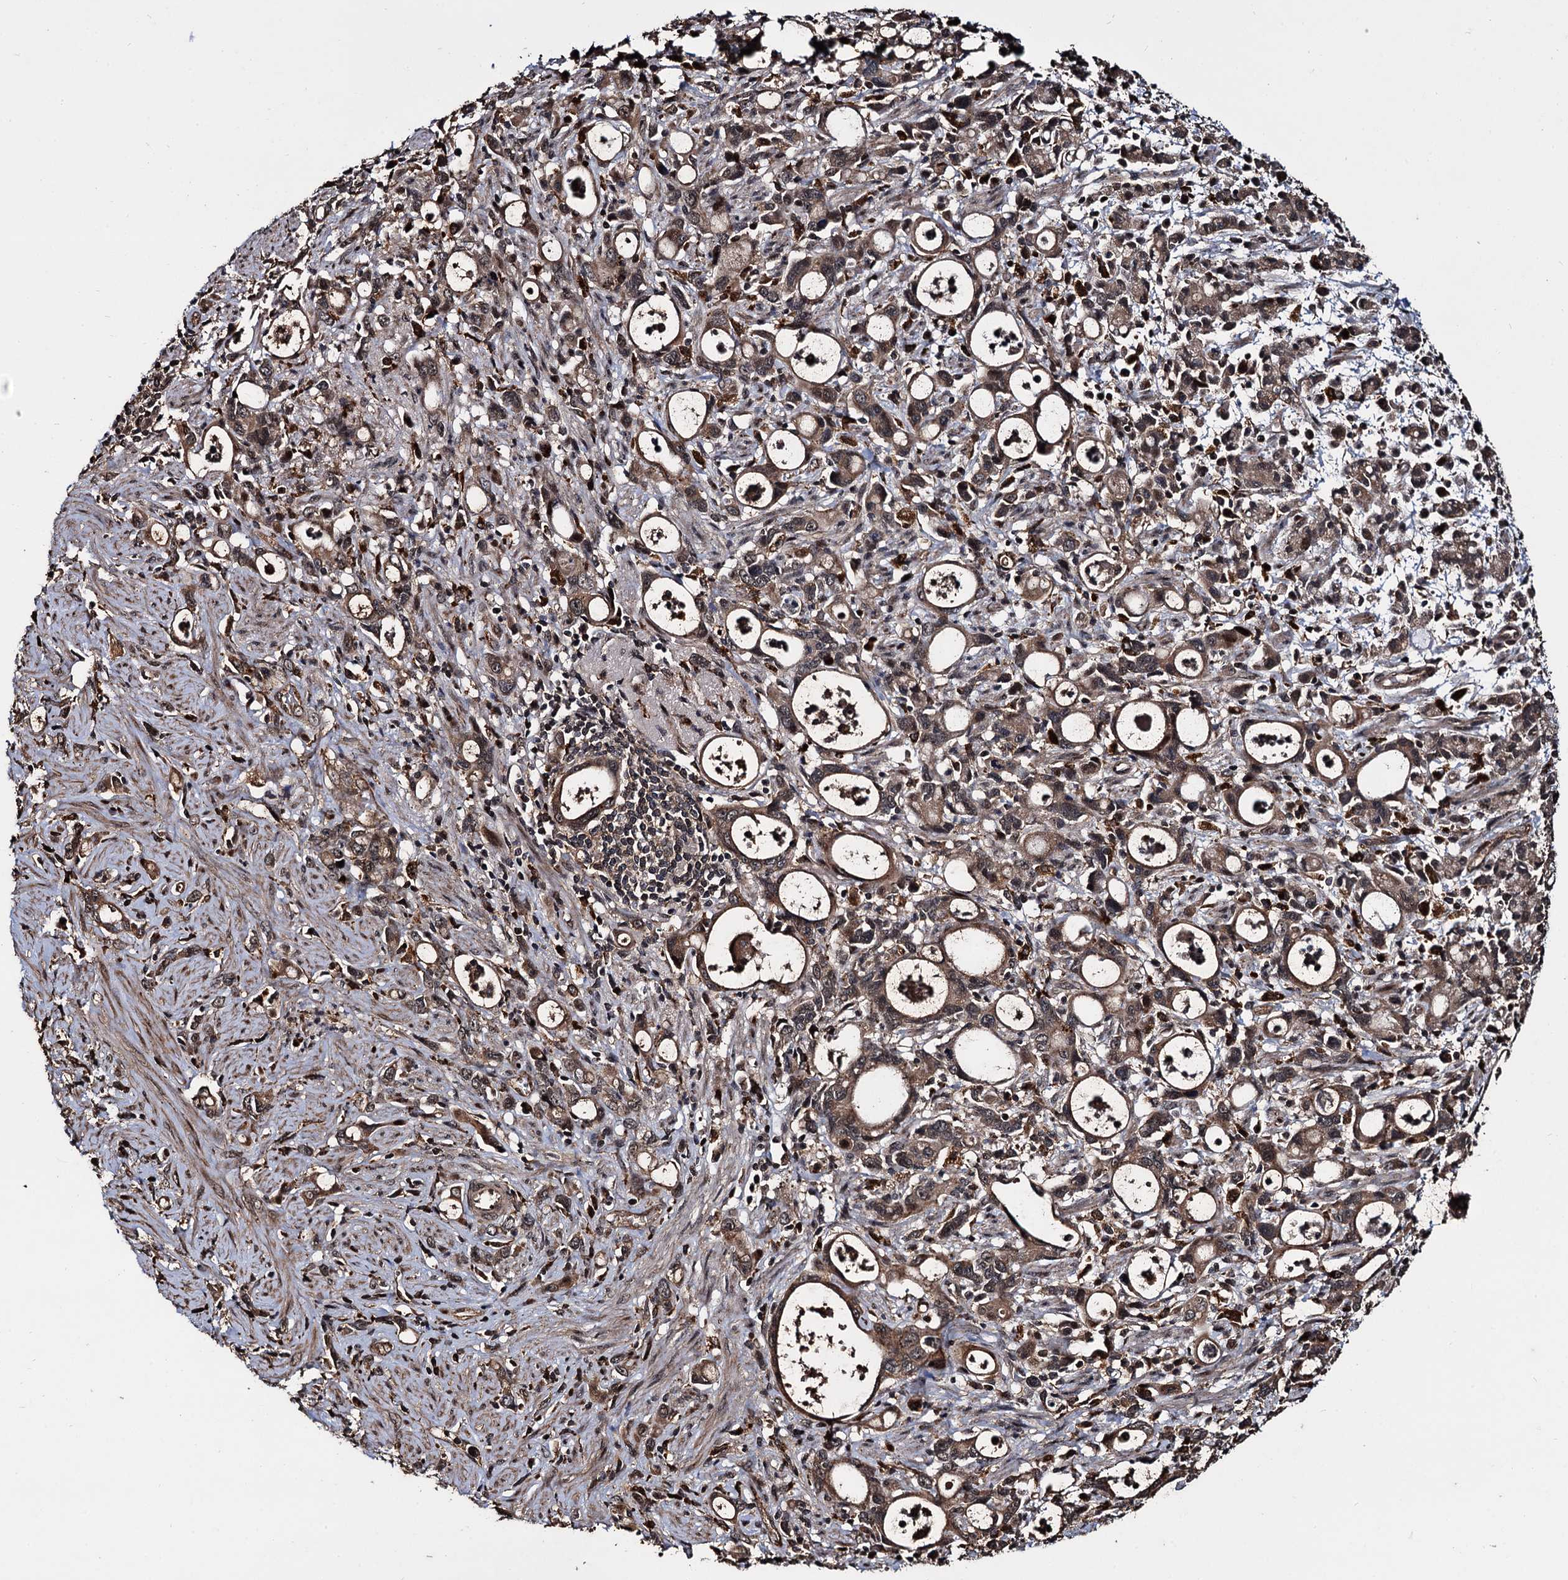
{"staining": {"intensity": "moderate", "quantity": ">75%", "location": "cytoplasmic/membranous,nuclear"}, "tissue": "stomach cancer", "cell_type": "Tumor cells", "image_type": "cancer", "snomed": [{"axis": "morphology", "description": "Adenocarcinoma, NOS"}, {"axis": "topography", "description": "Stomach, lower"}], "caption": "An immunohistochemistry micrograph of tumor tissue is shown. Protein staining in brown shows moderate cytoplasmic/membranous and nuclear positivity in adenocarcinoma (stomach) within tumor cells.", "gene": "CEP192", "patient": {"sex": "female", "age": 43}}